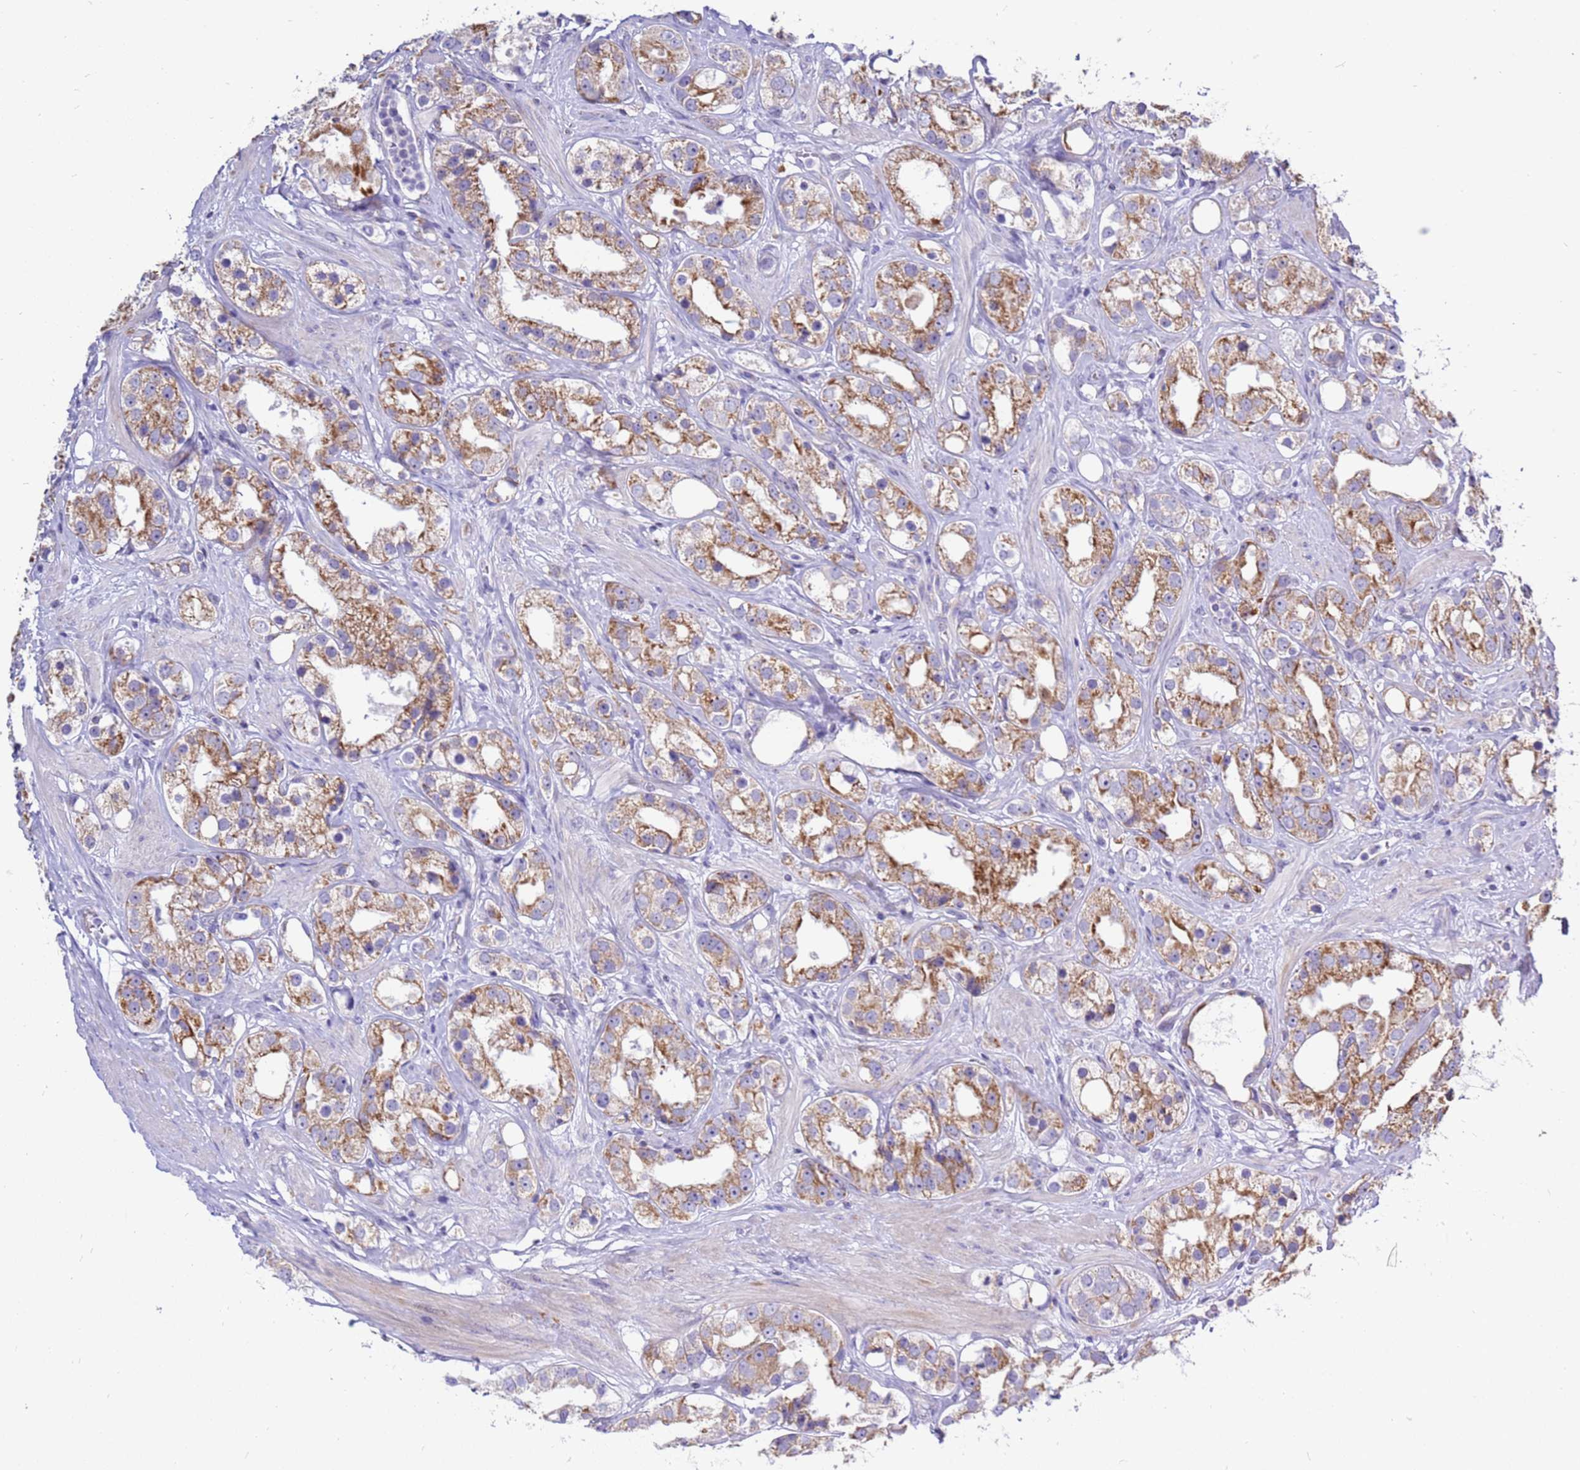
{"staining": {"intensity": "moderate", "quantity": ">75%", "location": "cytoplasmic/membranous"}, "tissue": "prostate cancer", "cell_type": "Tumor cells", "image_type": "cancer", "snomed": [{"axis": "morphology", "description": "Adenocarcinoma, NOS"}, {"axis": "topography", "description": "Prostate"}], "caption": "Moderate cytoplasmic/membranous positivity is identified in about >75% of tumor cells in prostate cancer.", "gene": "IGF1R", "patient": {"sex": "male", "age": 79}}